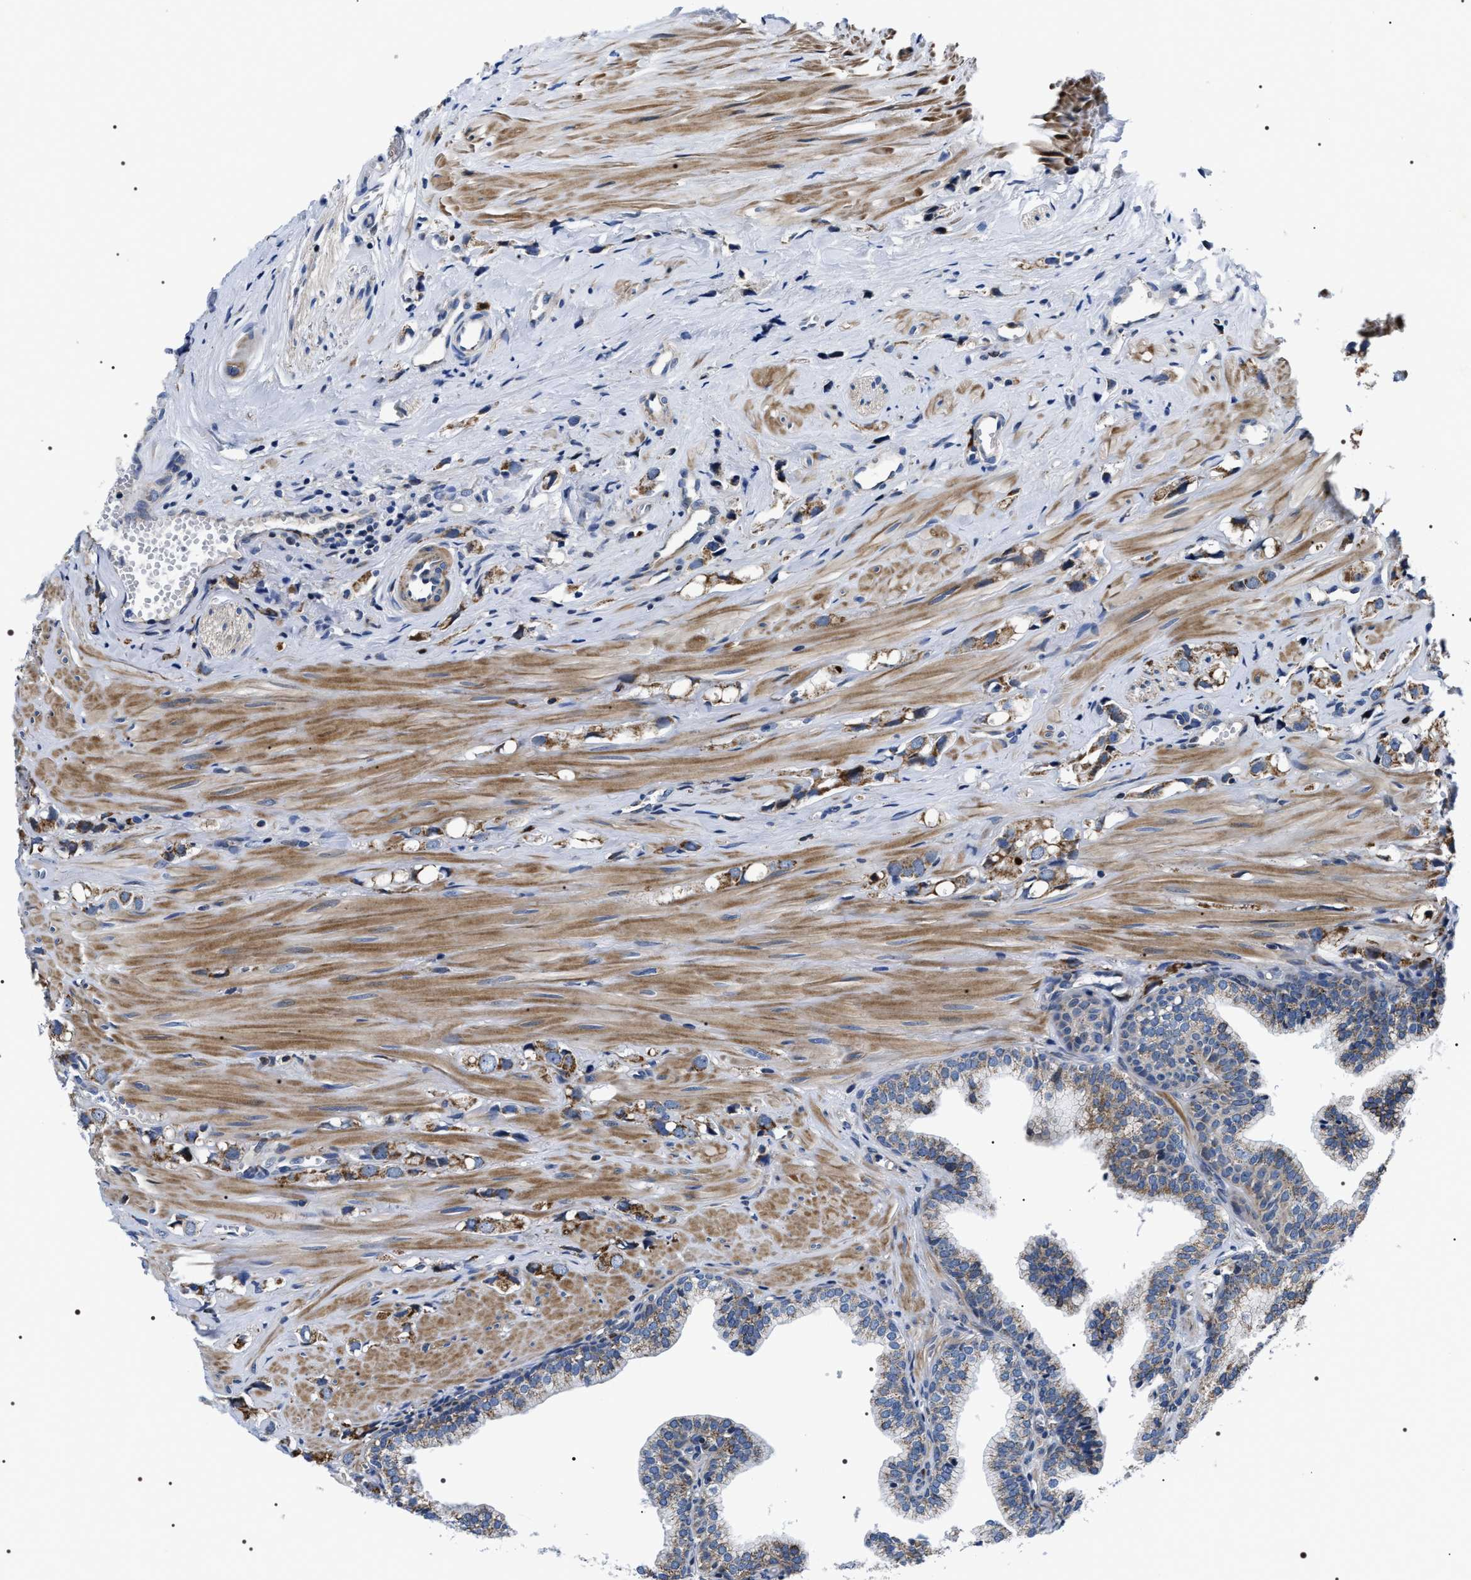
{"staining": {"intensity": "moderate", "quantity": ">75%", "location": "cytoplasmic/membranous"}, "tissue": "prostate cancer", "cell_type": "Tumor cells", "image_type": "cancer", "snomed": [{"axis": "morphology", "description": "Adenocarcinoma, High grade"}, {"axis": "topography", "description": "Prostate"}], "caption": "Adenocarcinoma (high-grade) (prostate) stained with DAB immunohistochemistry demonstrates medium levels of moderate cytoplasmic/membranous positivity in about >75% of tumor cells. The staining was performed using DAB to visualize the protein expression in brown, while the nuclei were stained in blue with hematoxylin (Magnification: 20x).", "gene": "NTMT1", "patient": {"sex": "male", "age": 52}}